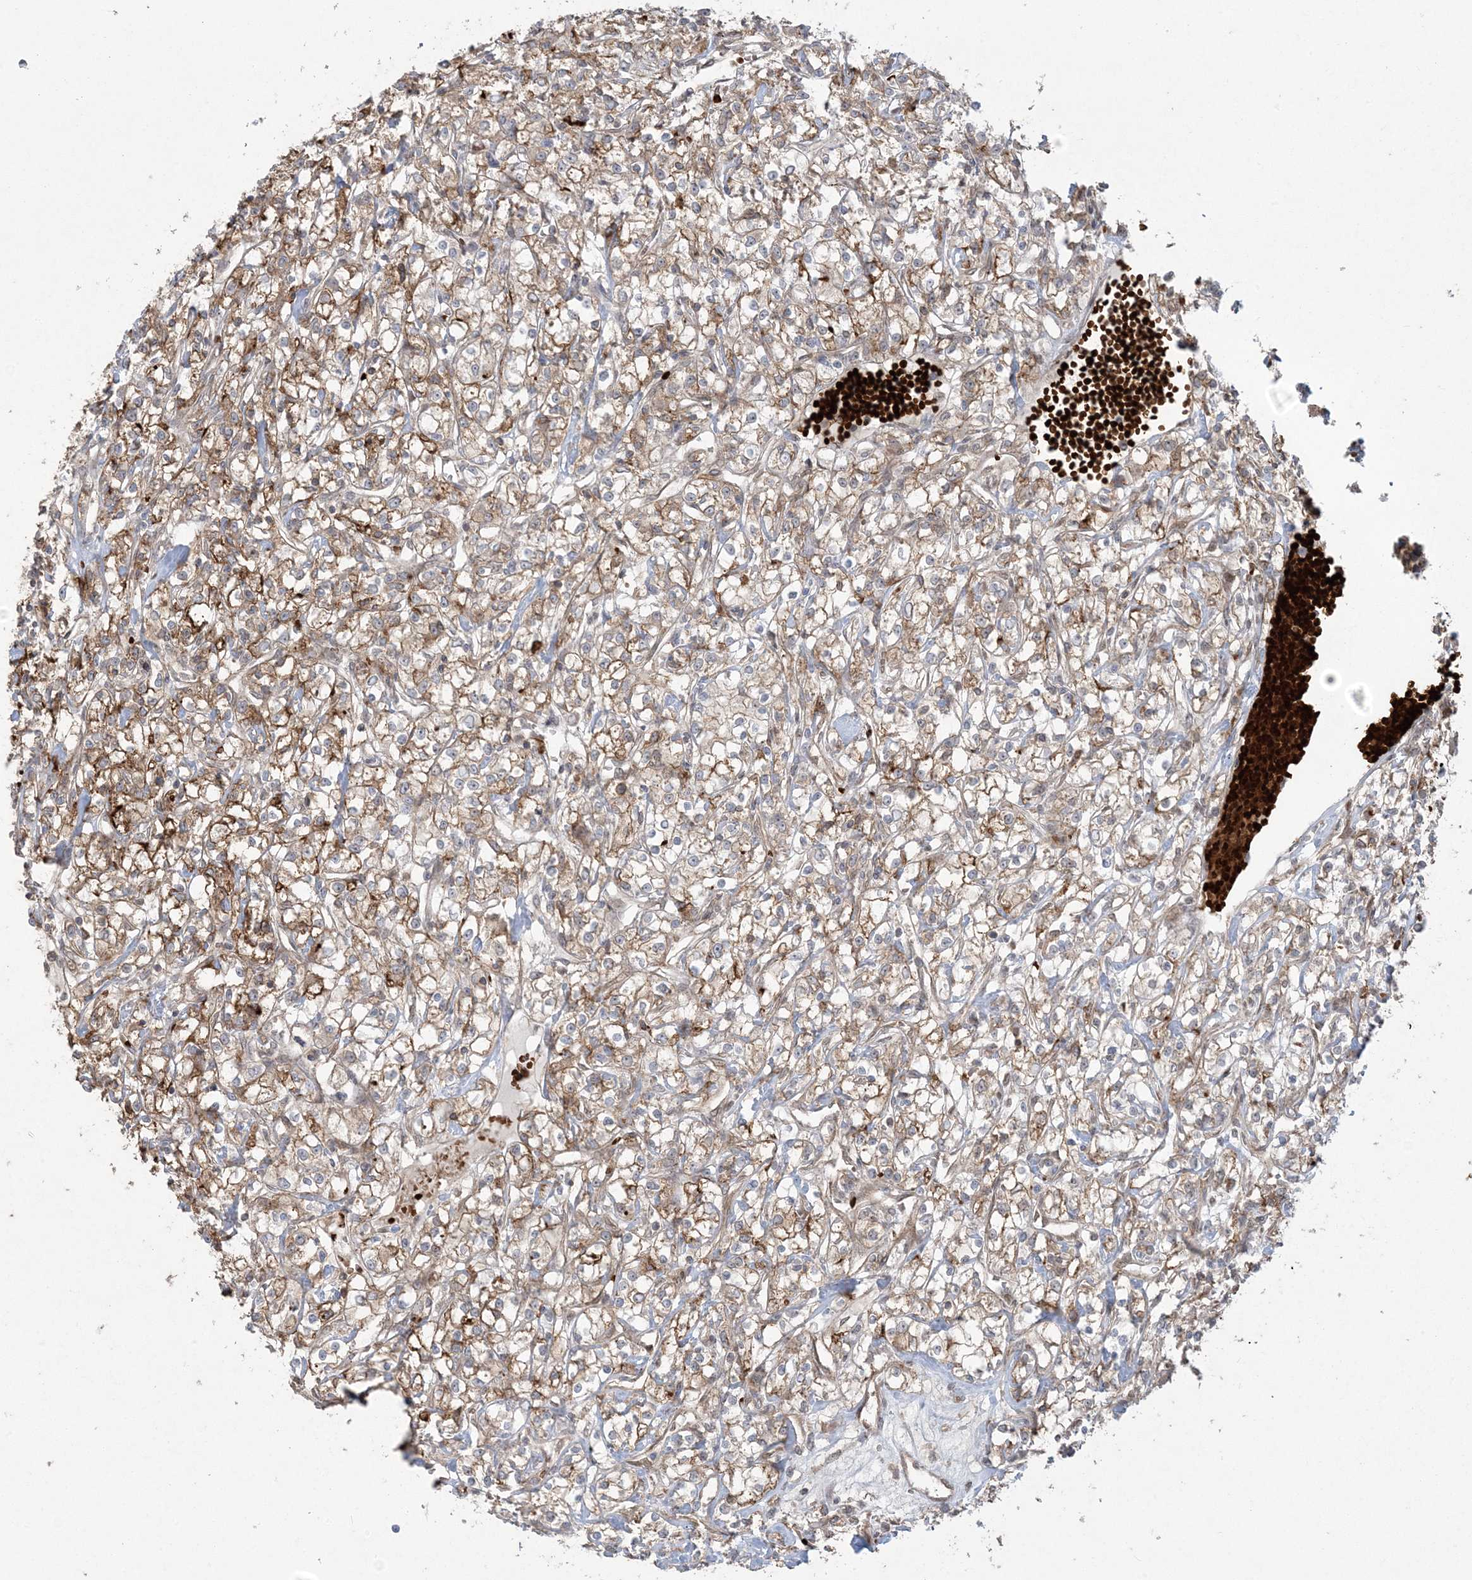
{"staining": {"intensity": "moderate", "quantity": ">75%", "location": "cytoplasmic/membranous"}, "tissue": "renal cancer", "cell_type": "Tumor cells", "image_type": "cancer", "snomed": [{"axis": "morphology", "description": "Adenocarcinoma, NOS"}, {"axis": "topography", "description": "Kidney"}], "caption": "Immunohistochemistry micrograph of neoplastic tissue: adenocarcinoma (renal) stained using immunohistochemistry reveals medium levels of moderate protein expression localized specifically in the cytoplasmic/membranous of tumor cells, appearing as a cytoplasmic/membranous brown color.", "gene": "ABCF3", "patient": {"sex": "female", "age": 59}}